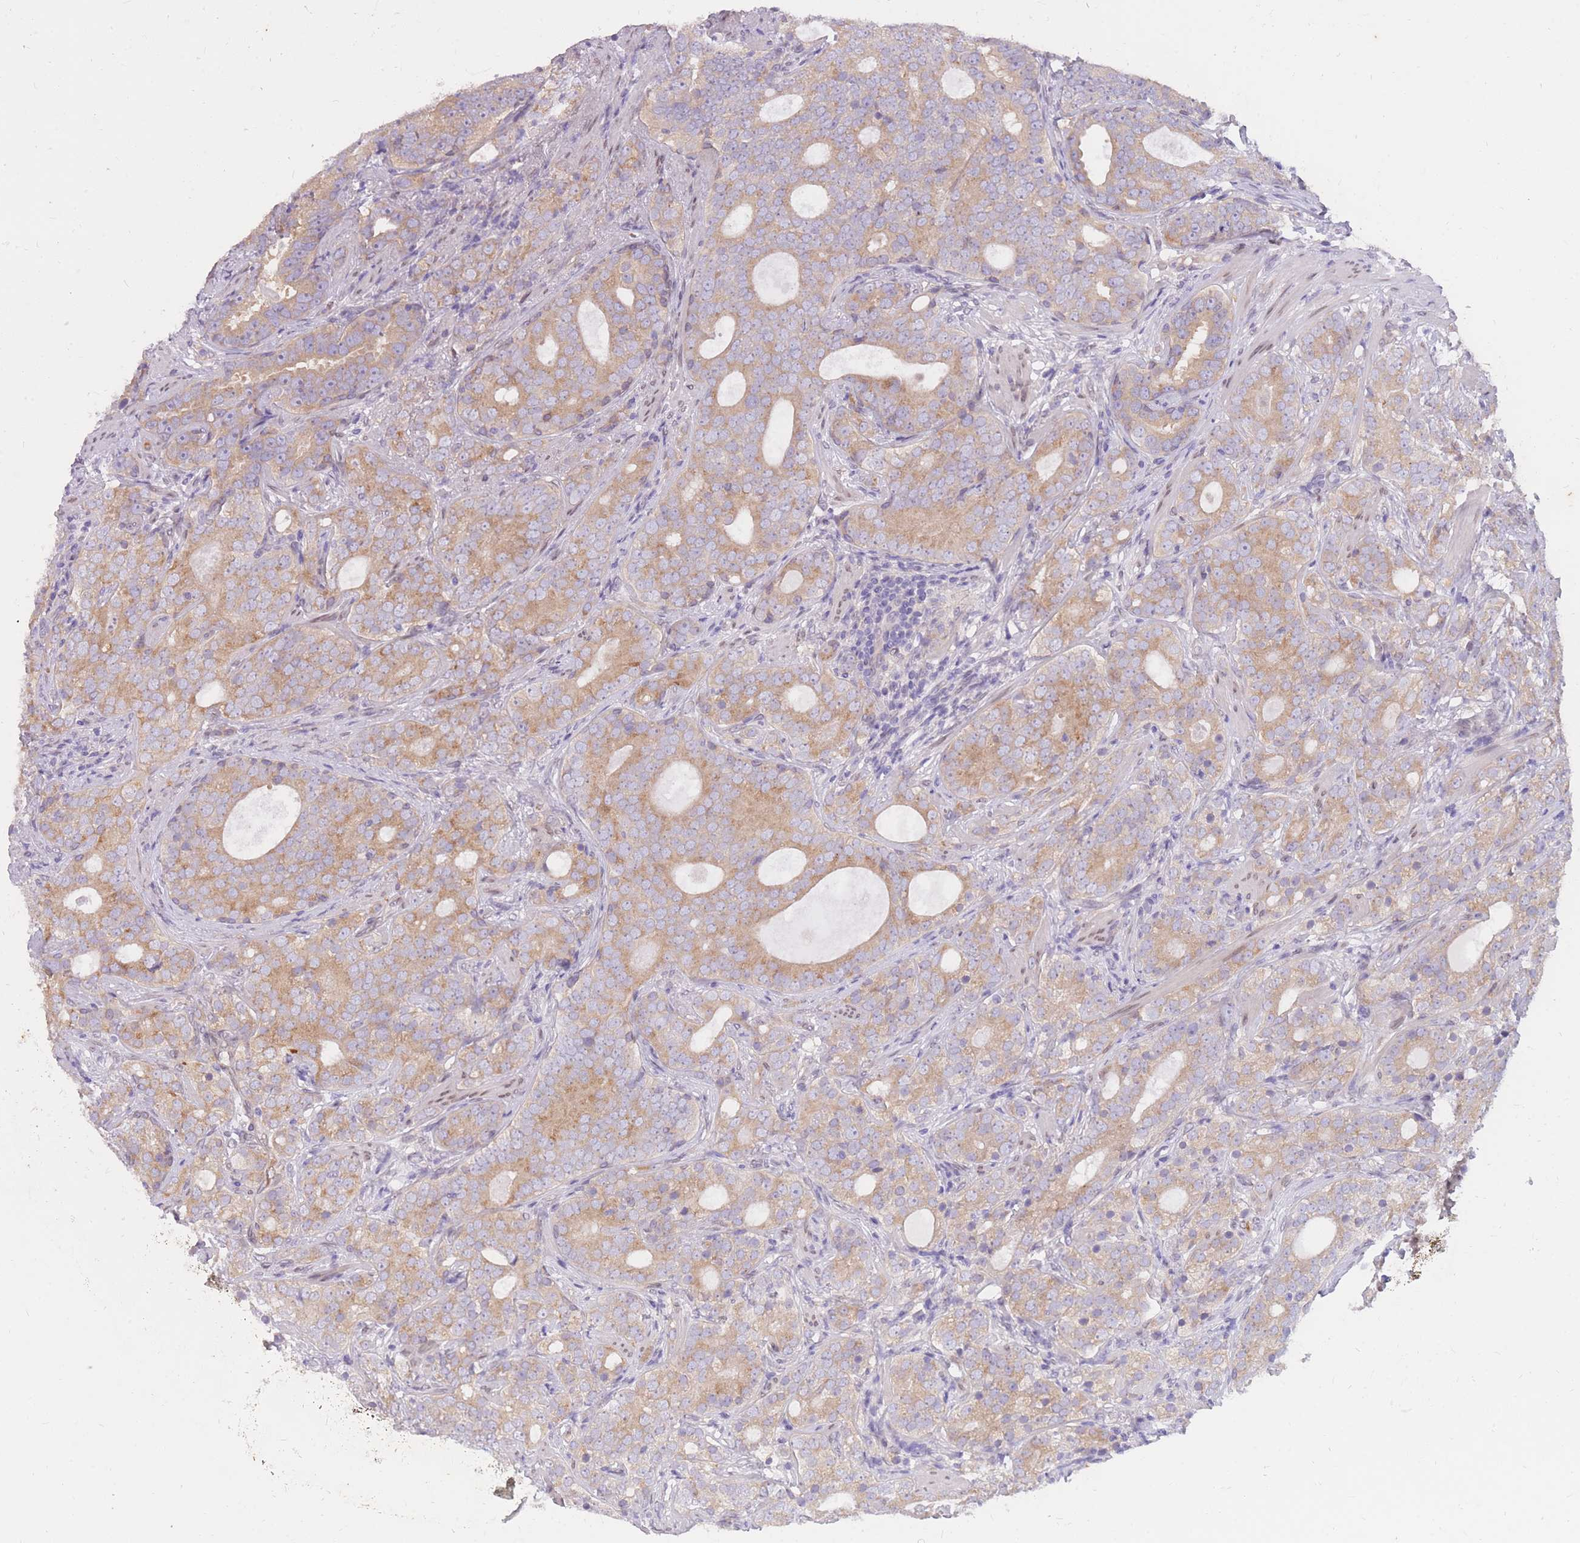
{"staining": {"intensity": "moderate", "quantity": ">75%", "location": "cytoplasmic/membranous"}, "tissue": "prostate cancer", "cell_type": "Tumor cells", "image_type": "cancer", "snomed": [{"axis": "morphology", "description": "Adenocarcinoma, High grade"}, {"axis": "topography", "description": "Prostate"}], "caption": "Brown immunohistochemical staining in human prostate cancer shows moderate cytoplasmic/membranous positivity in approximately >75% of tumor cells.", "gene": "HOOK2", "patient": {"sex": "male", "age": 64}}